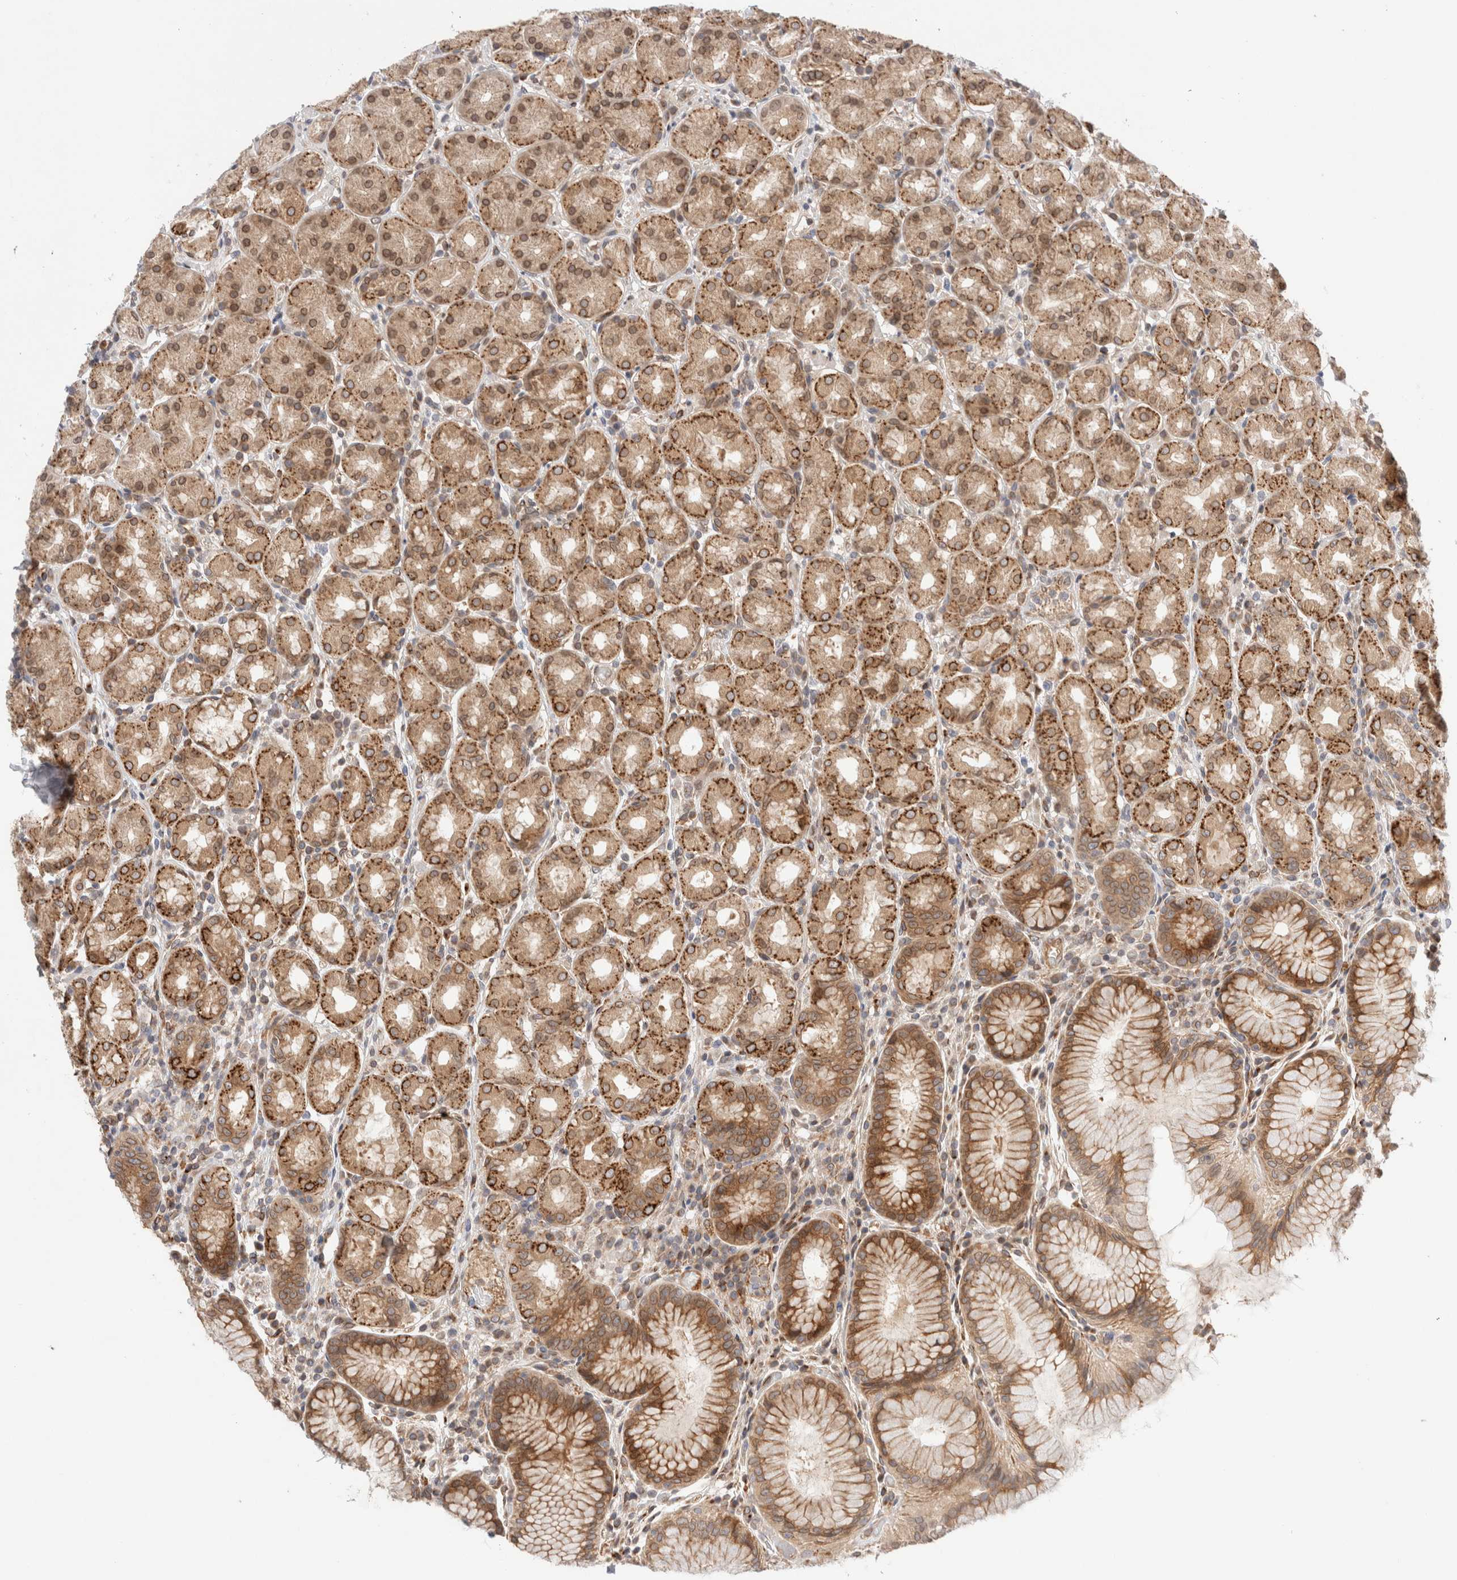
{"staining": {"intensity": "moderate", "quantity": ">75%", "location": "cytoplasmic/membranous"}, "tissue": "stomach", "cell_type": "Glandular cells", "image_type": "normal", "snomed": [{"axis": "morphology", "description": "Normal tissue, NOS"}, {"axis": "topography", "description": "Stomach, lower"}], "caption": "Glandular cells demonstrate medium levels of moderate cytoplasmic/membranous staining in about >75% of cells in benign stomach.", "gene": "GCN1", "patient": {"sex": "female", "age": 56}}